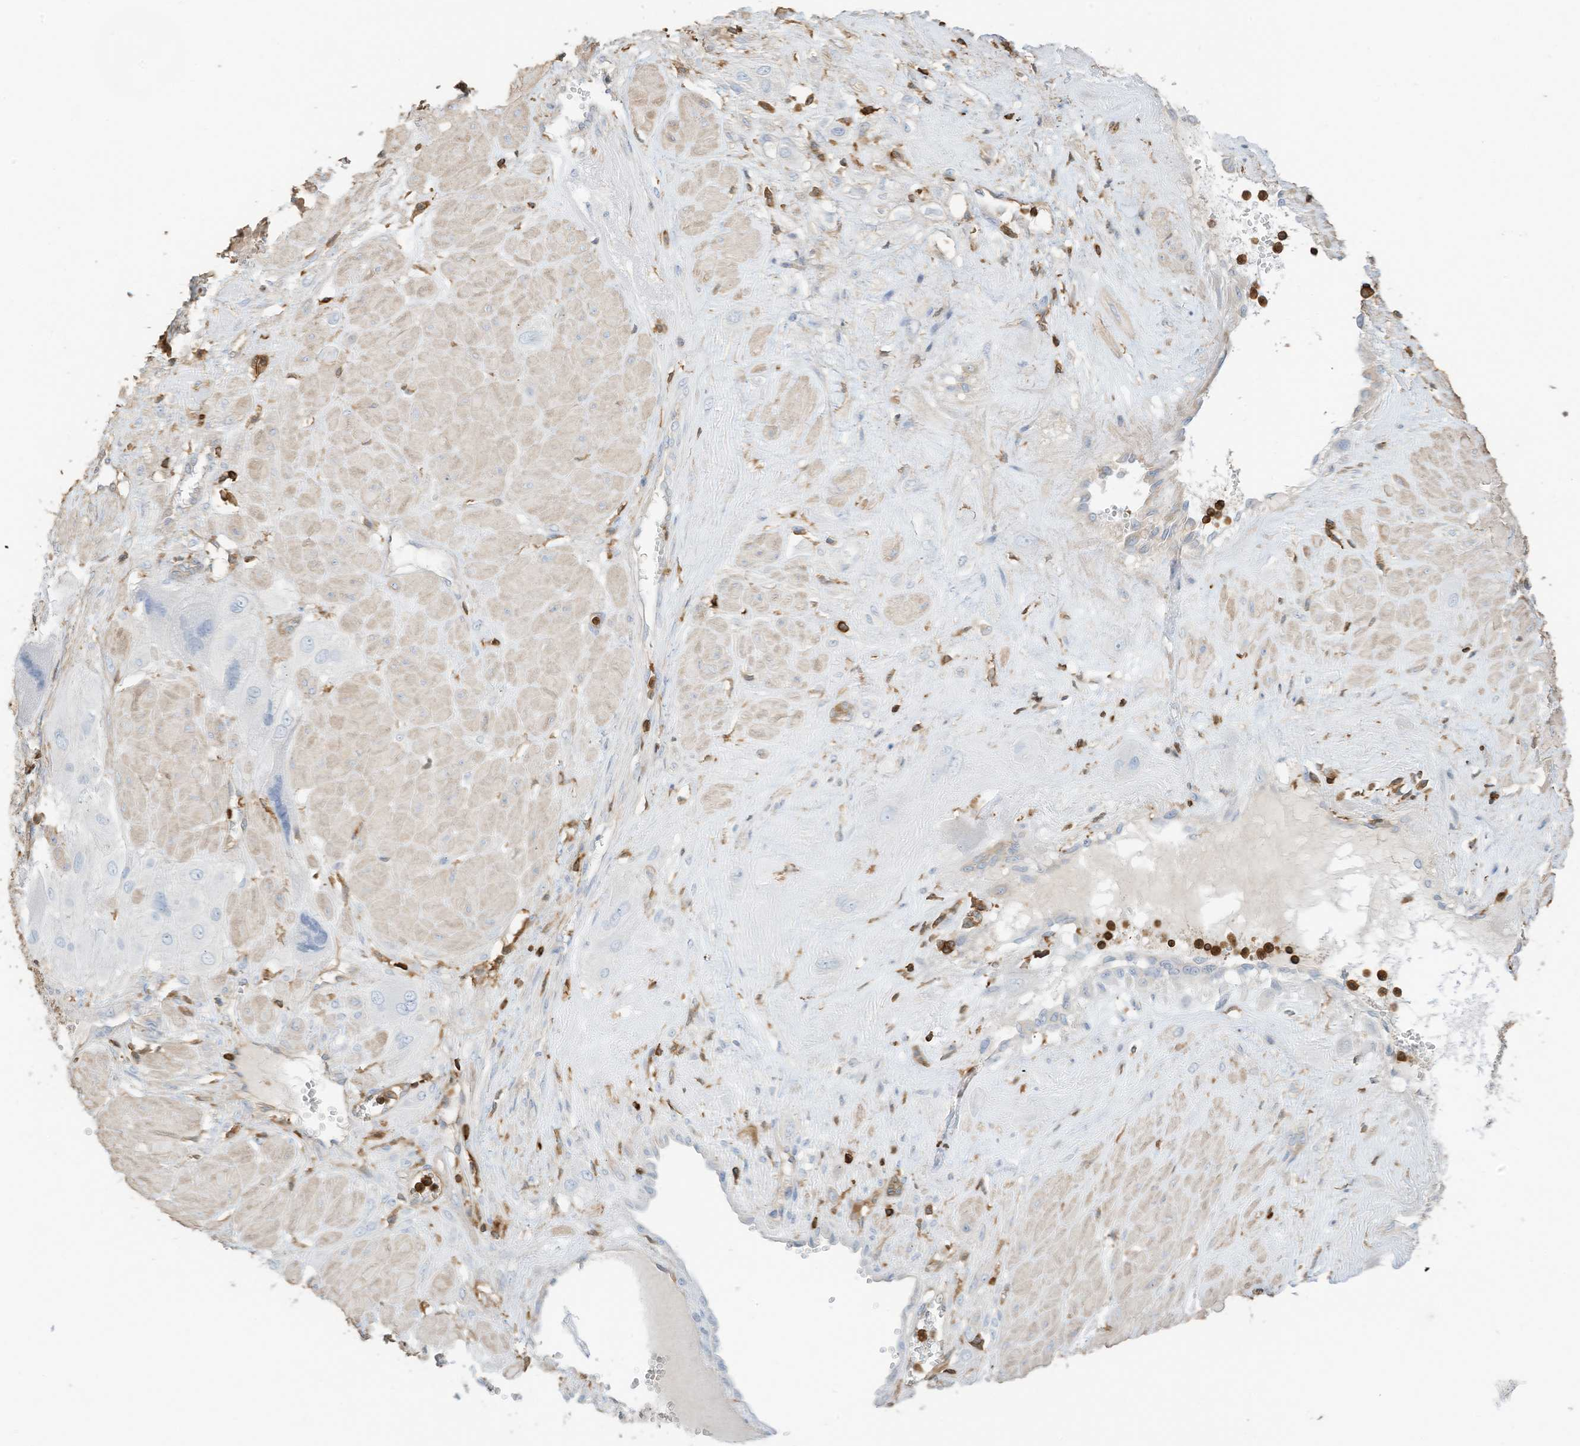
{"staining": {"intensity": "negative", "quantity": "none", "location": "none"}, "tissue": "cervical cancer", "cell_type": "Tumor cells", "image_type": "cancer", "snomed": [{"axis": "morphology", "description": "Squamous cell carcinoma, NOS"}, {"axis": "topography", "description": "Cervix"}], "caption": "An image of cervical squamous cell carcinoma stained for a protein displays no brown staining in tumor cells.", "gene": "ARHGAP25", "patient": {"sex": "female", "age": 34}}